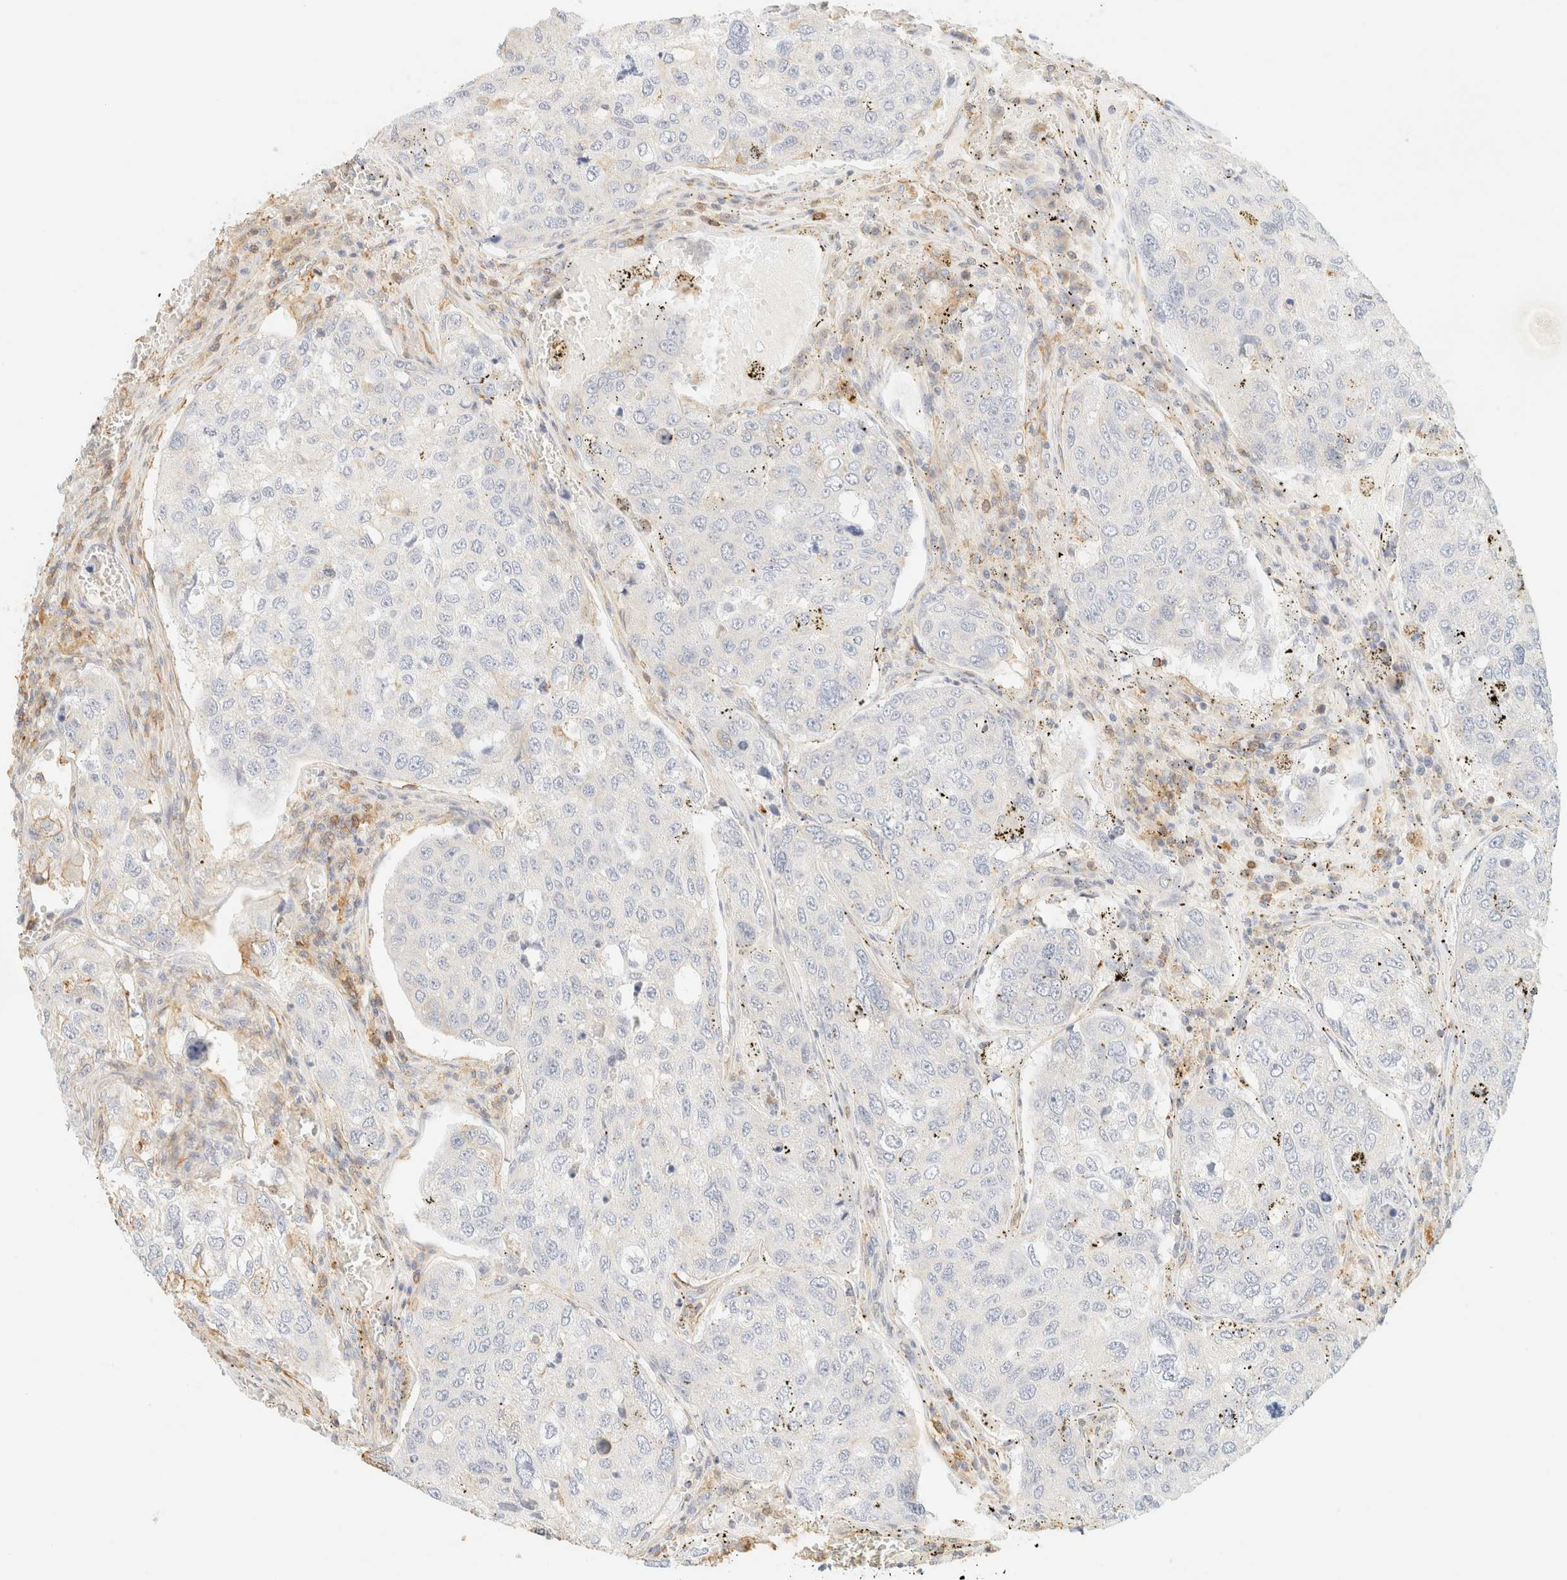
{"staining": {"intensity": "negative", "quantity": "none", "location": "none"}, "tissue": "urothelial cancer", "cell_type": "Tumor cells", "image_type": "cancer", "snomed": [{"axis": "morphology", "description": "Urothelial carcinoma, High grade"}, {"axis": "topography", "description": "Lymph node"}, {"axis": "topography", "description": "Urinary bladder"}], "caption": "Tumor cells are negative for brown protein staining in urothelial cancer.", "gene": "OTOP2", "patient": {"sex": "male", "age": 51}}